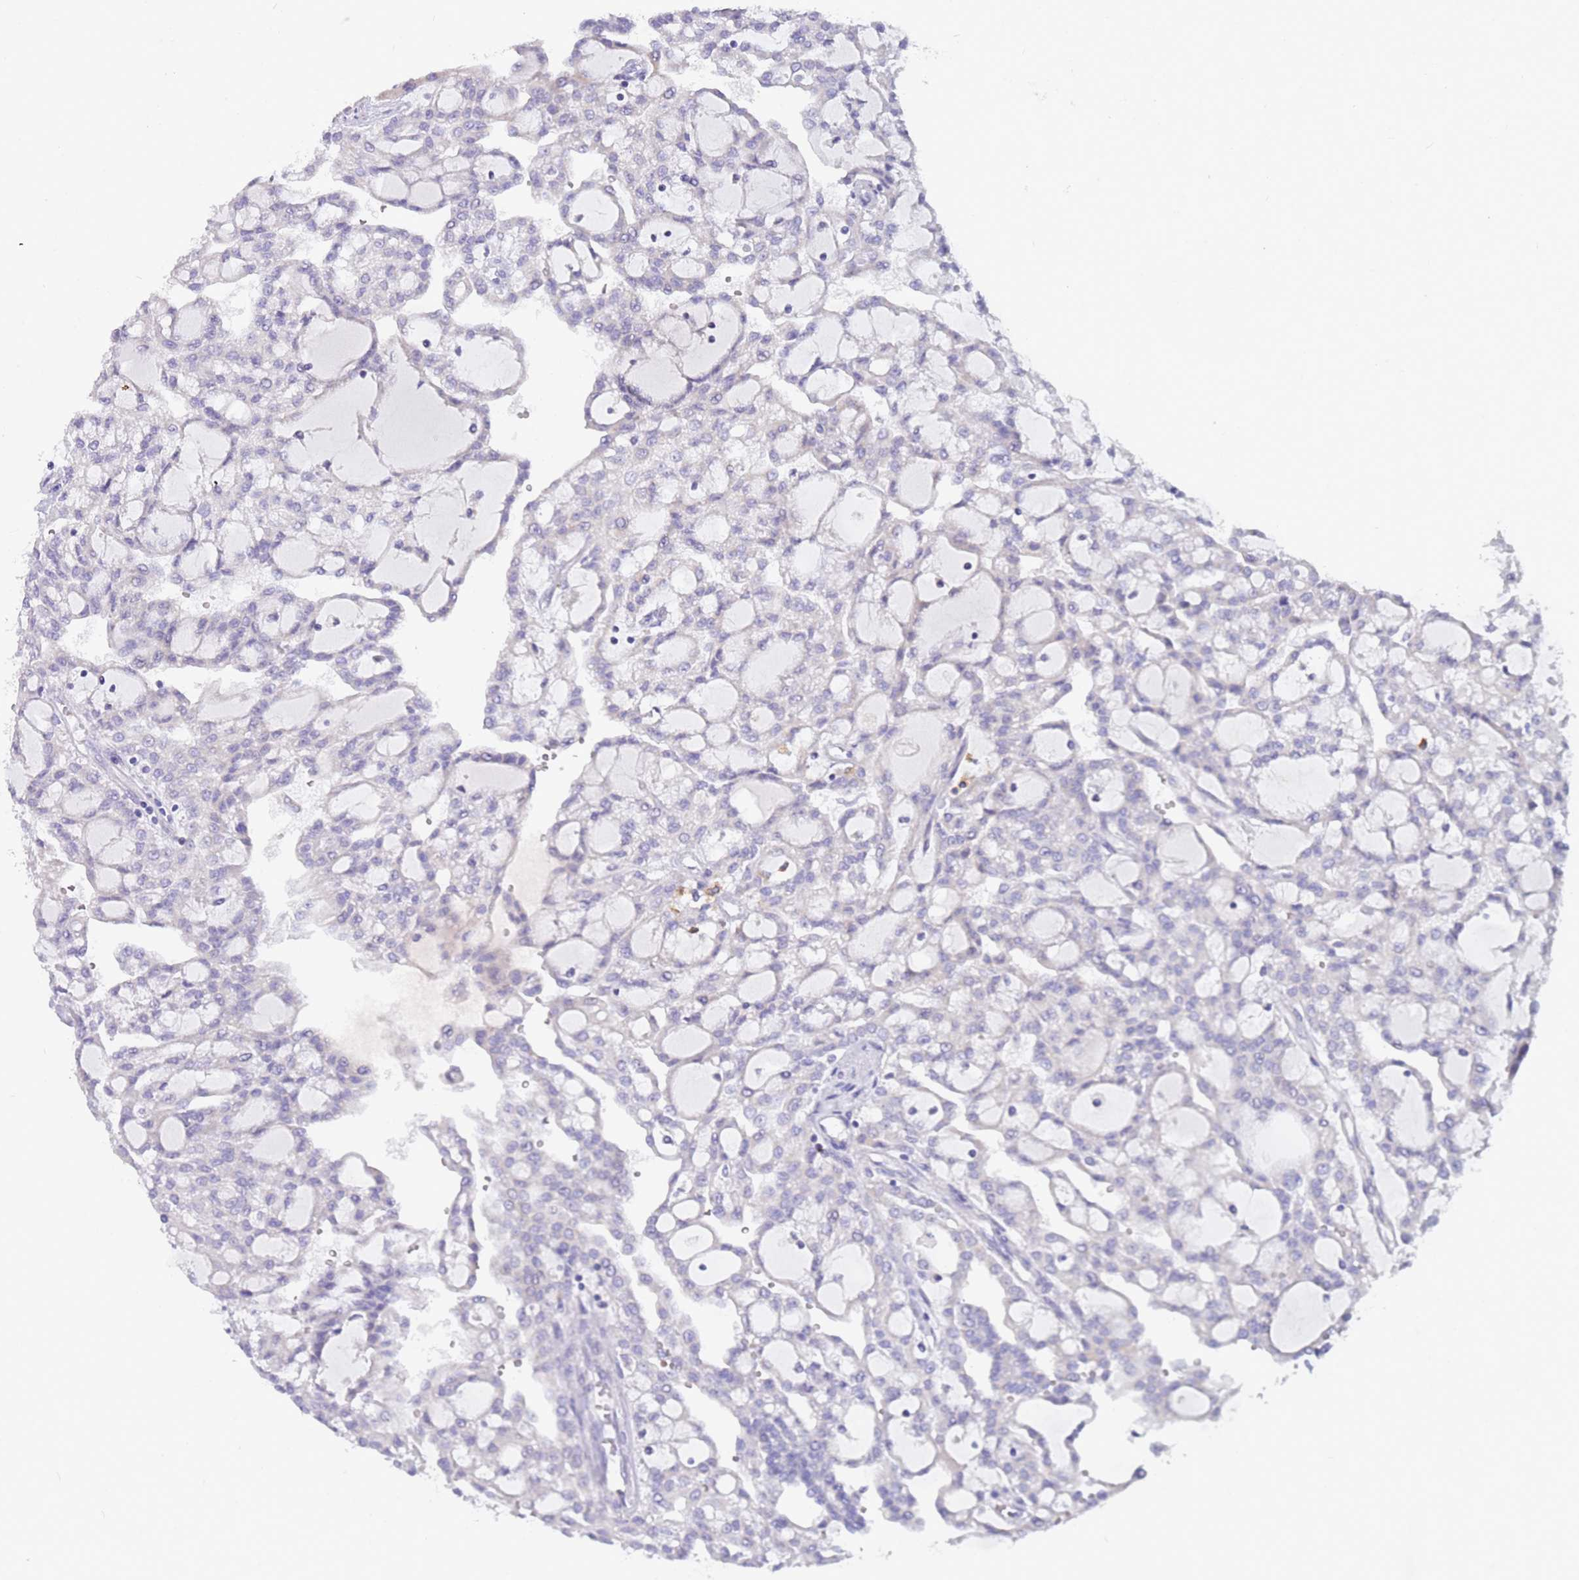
{"staining": {"intensity": "negative", "quantity": "none", "location": "none"}, "tissue": "renal cancer", "cell_type": "Tumor cells", "image_type": "cancer", "snomed": [{"axis": "morphology", "description": "Adenocarcinoma, NOS"}, {"axis": "topography", "description": "Kidney"}], "caption": "Image shows no protein positivity in tumor cells of renal cancer tissue.", "gene": "DDHD1", "patient": {"sex": "male", "age": 63}}